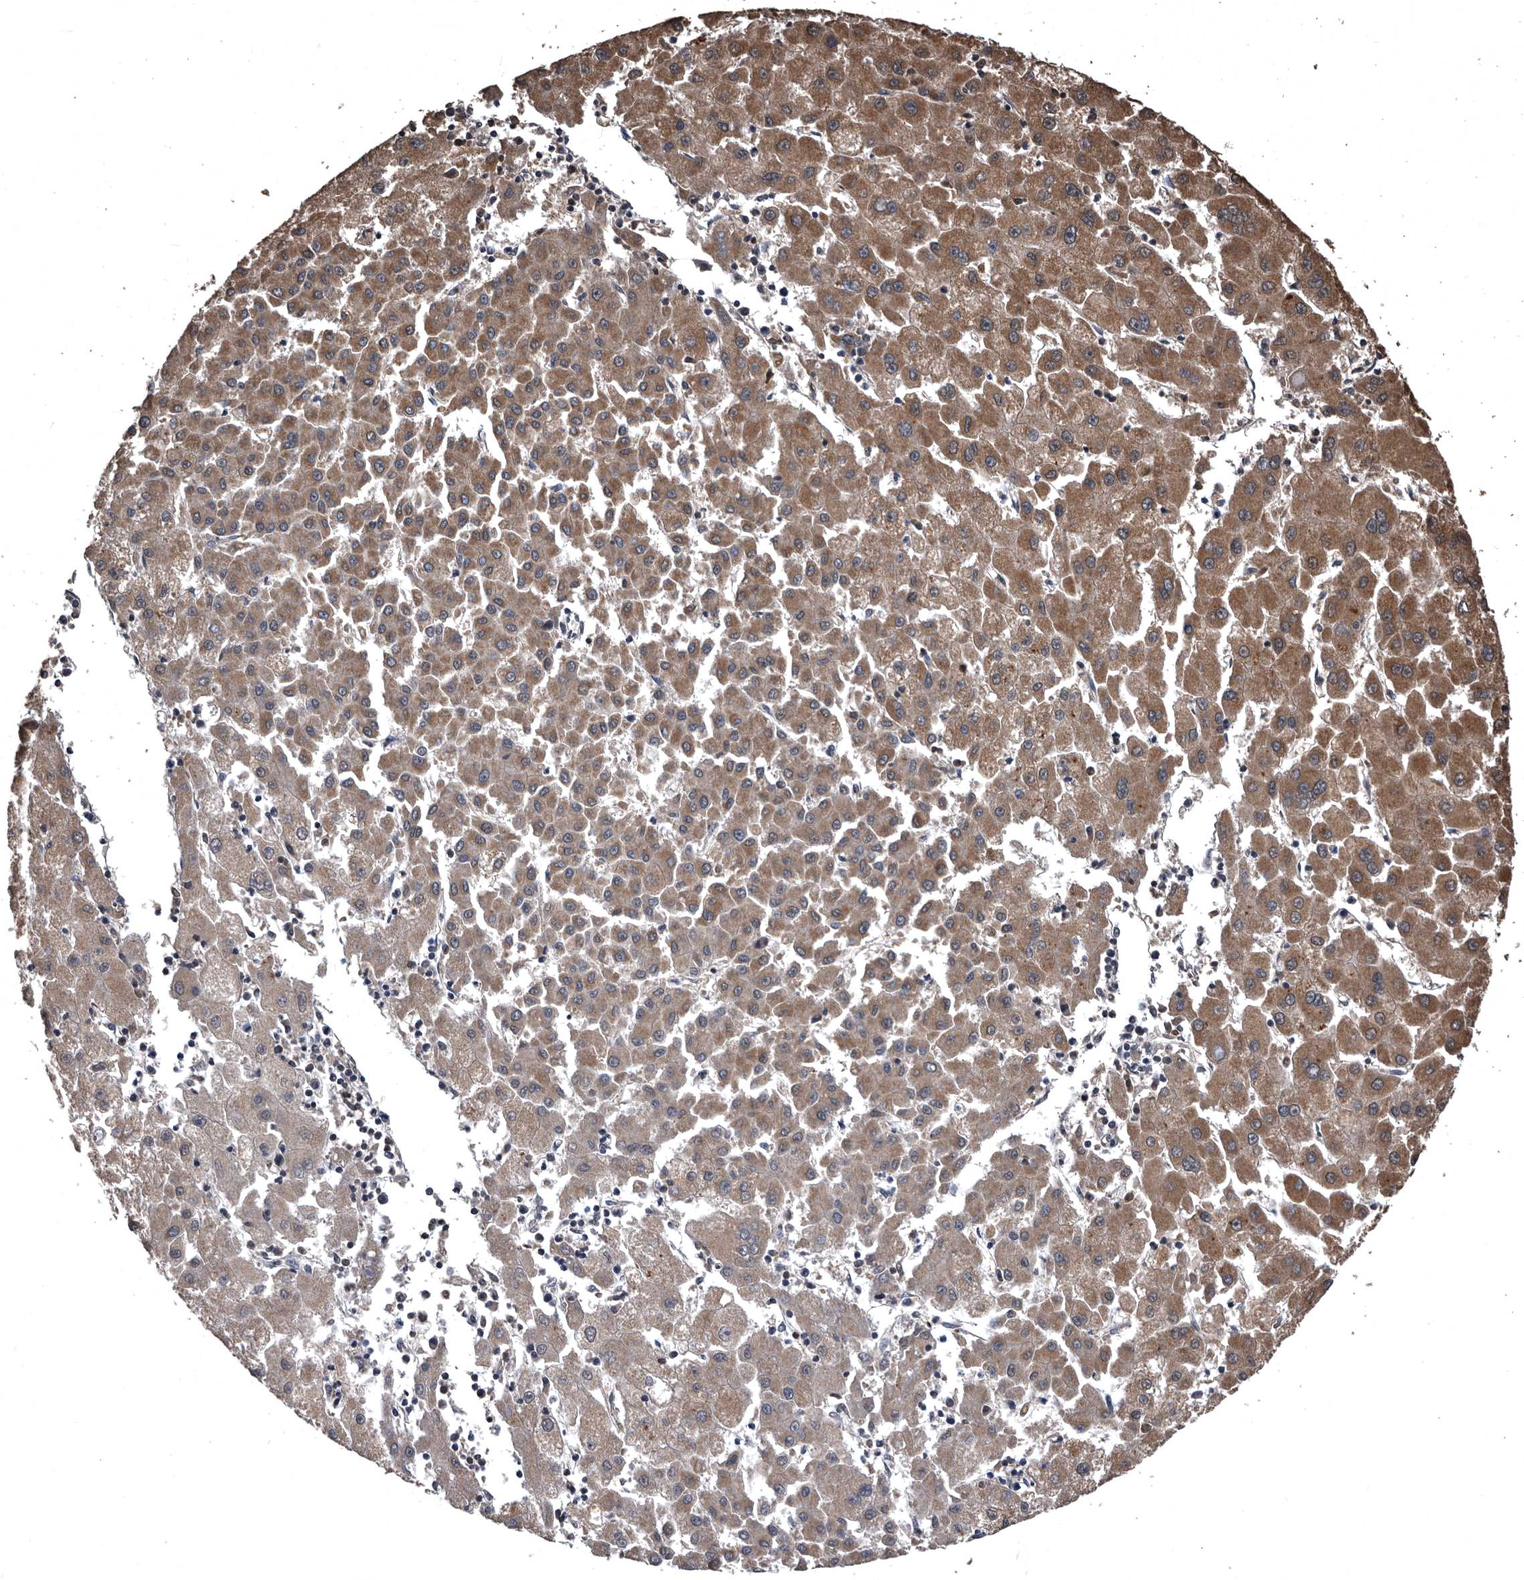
{"staining": {"intensity": "moderate", "quantity": ">75%", "location": "cytoplasmic/membranous"}, "tissue": "liver cancer", "cell_type": "Tumor cells", "image_type": "cancer", "snomed": [{"axis": "morphology", "description": "Carcinoma, Hepatocellular, NOS"}, {"axis": "topography", "description": "Liver"}], "caption": "The photomicrograph exhibits a brown stain indicating the presence of a protein in the cytoplasmic/membranous of tumor cells in liver cancer.", "gene": "NRBP1", "patient": {"sex": "male", "age": 72}}